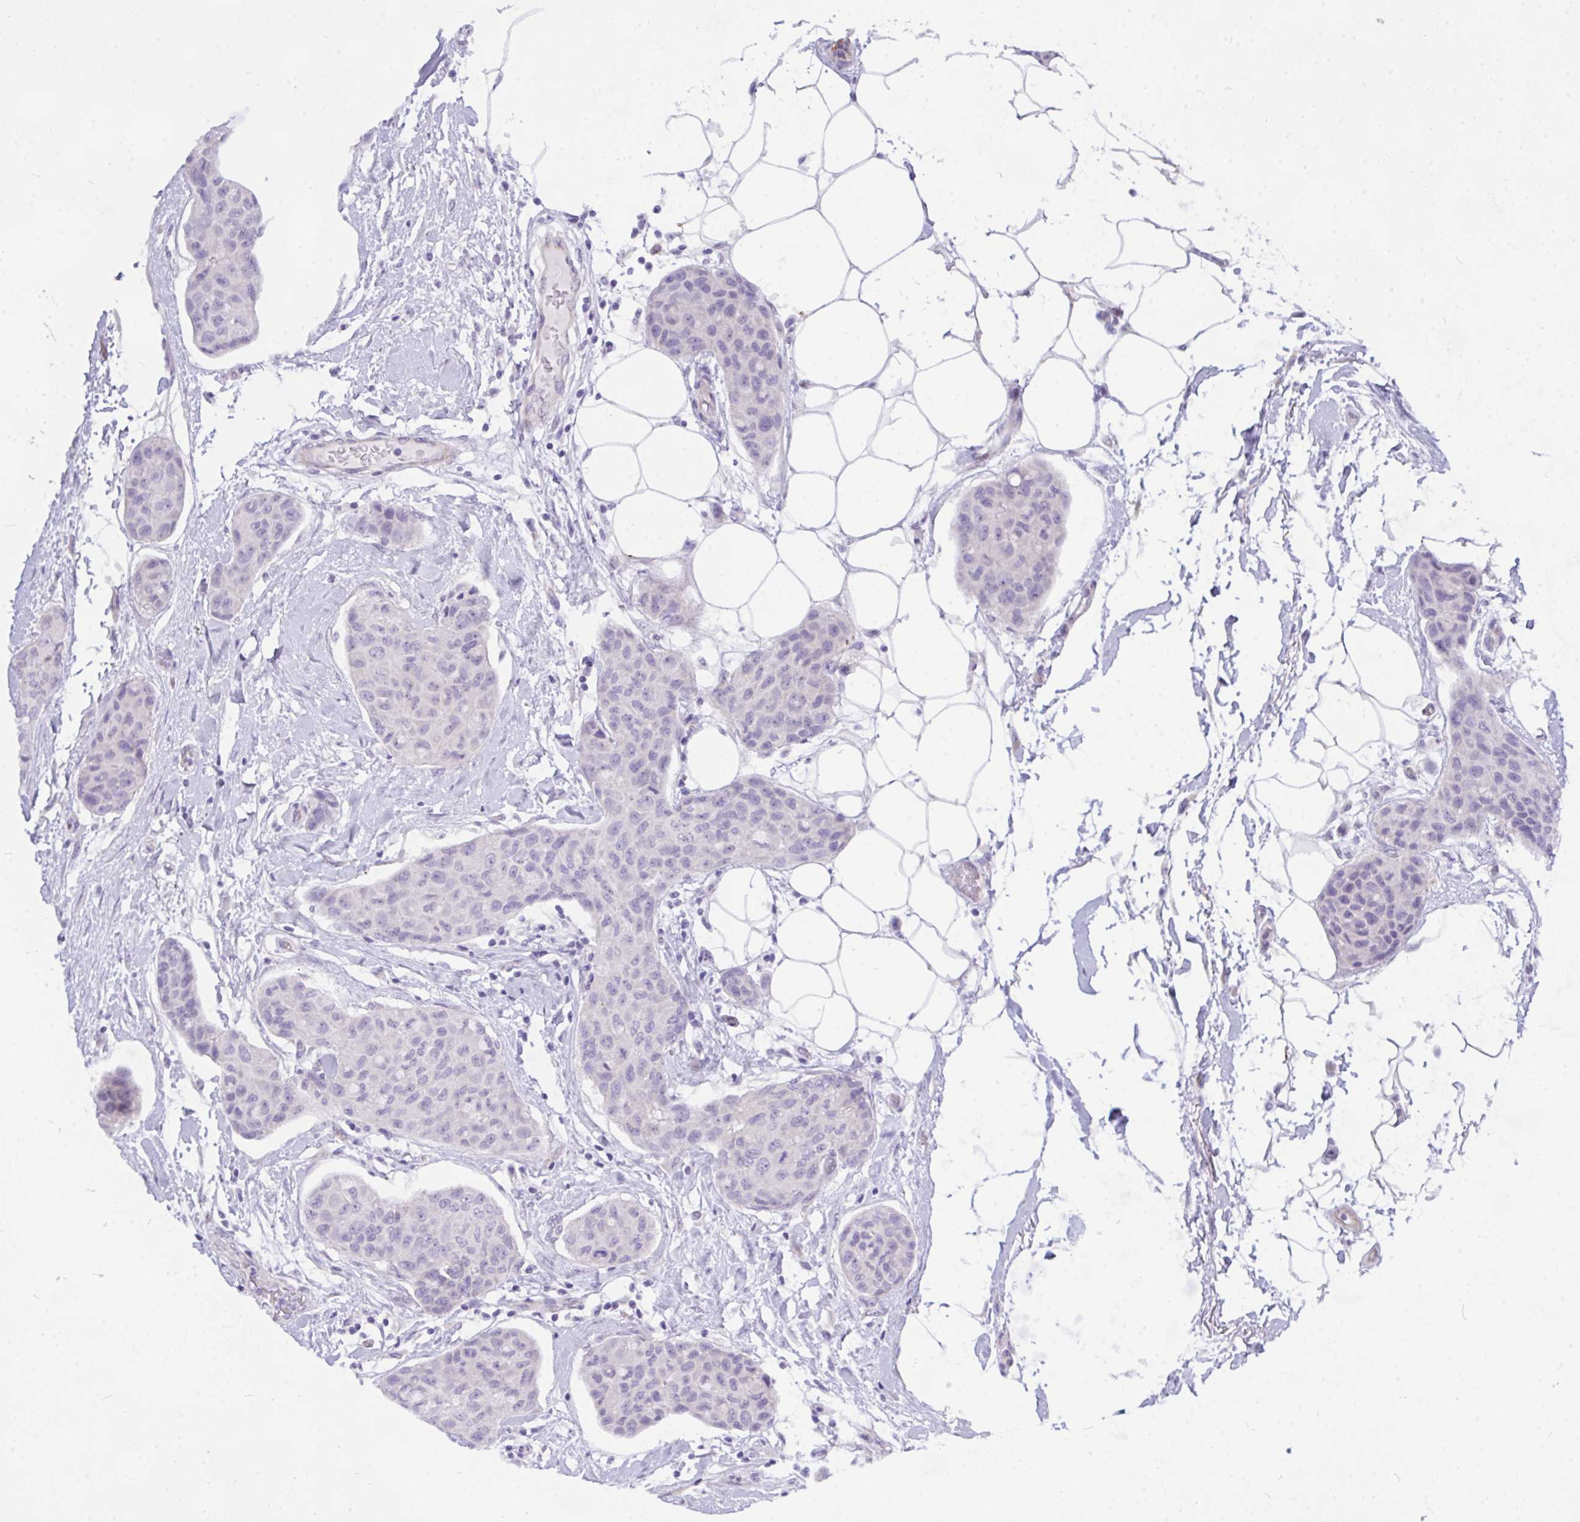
{"staining": {"intensity": "negative", "quantity": "none", "location": "none"}, "tissue": "breast cancer", "cell_type": "Tumor cells", "image_type": "cancer", "snomed": [{"axis": "morphology", "description": "Duct carcinoma"}, {"axis": "topography", "description": "Breast"}, {"axis": "topography", "description": "Lymph node"}], "caption": "An image of breast cancer stained for a protein displays no brown staining in tumor cells.", "gene": "NFXL1", "patient": {"sex": "female", "age": 80}}